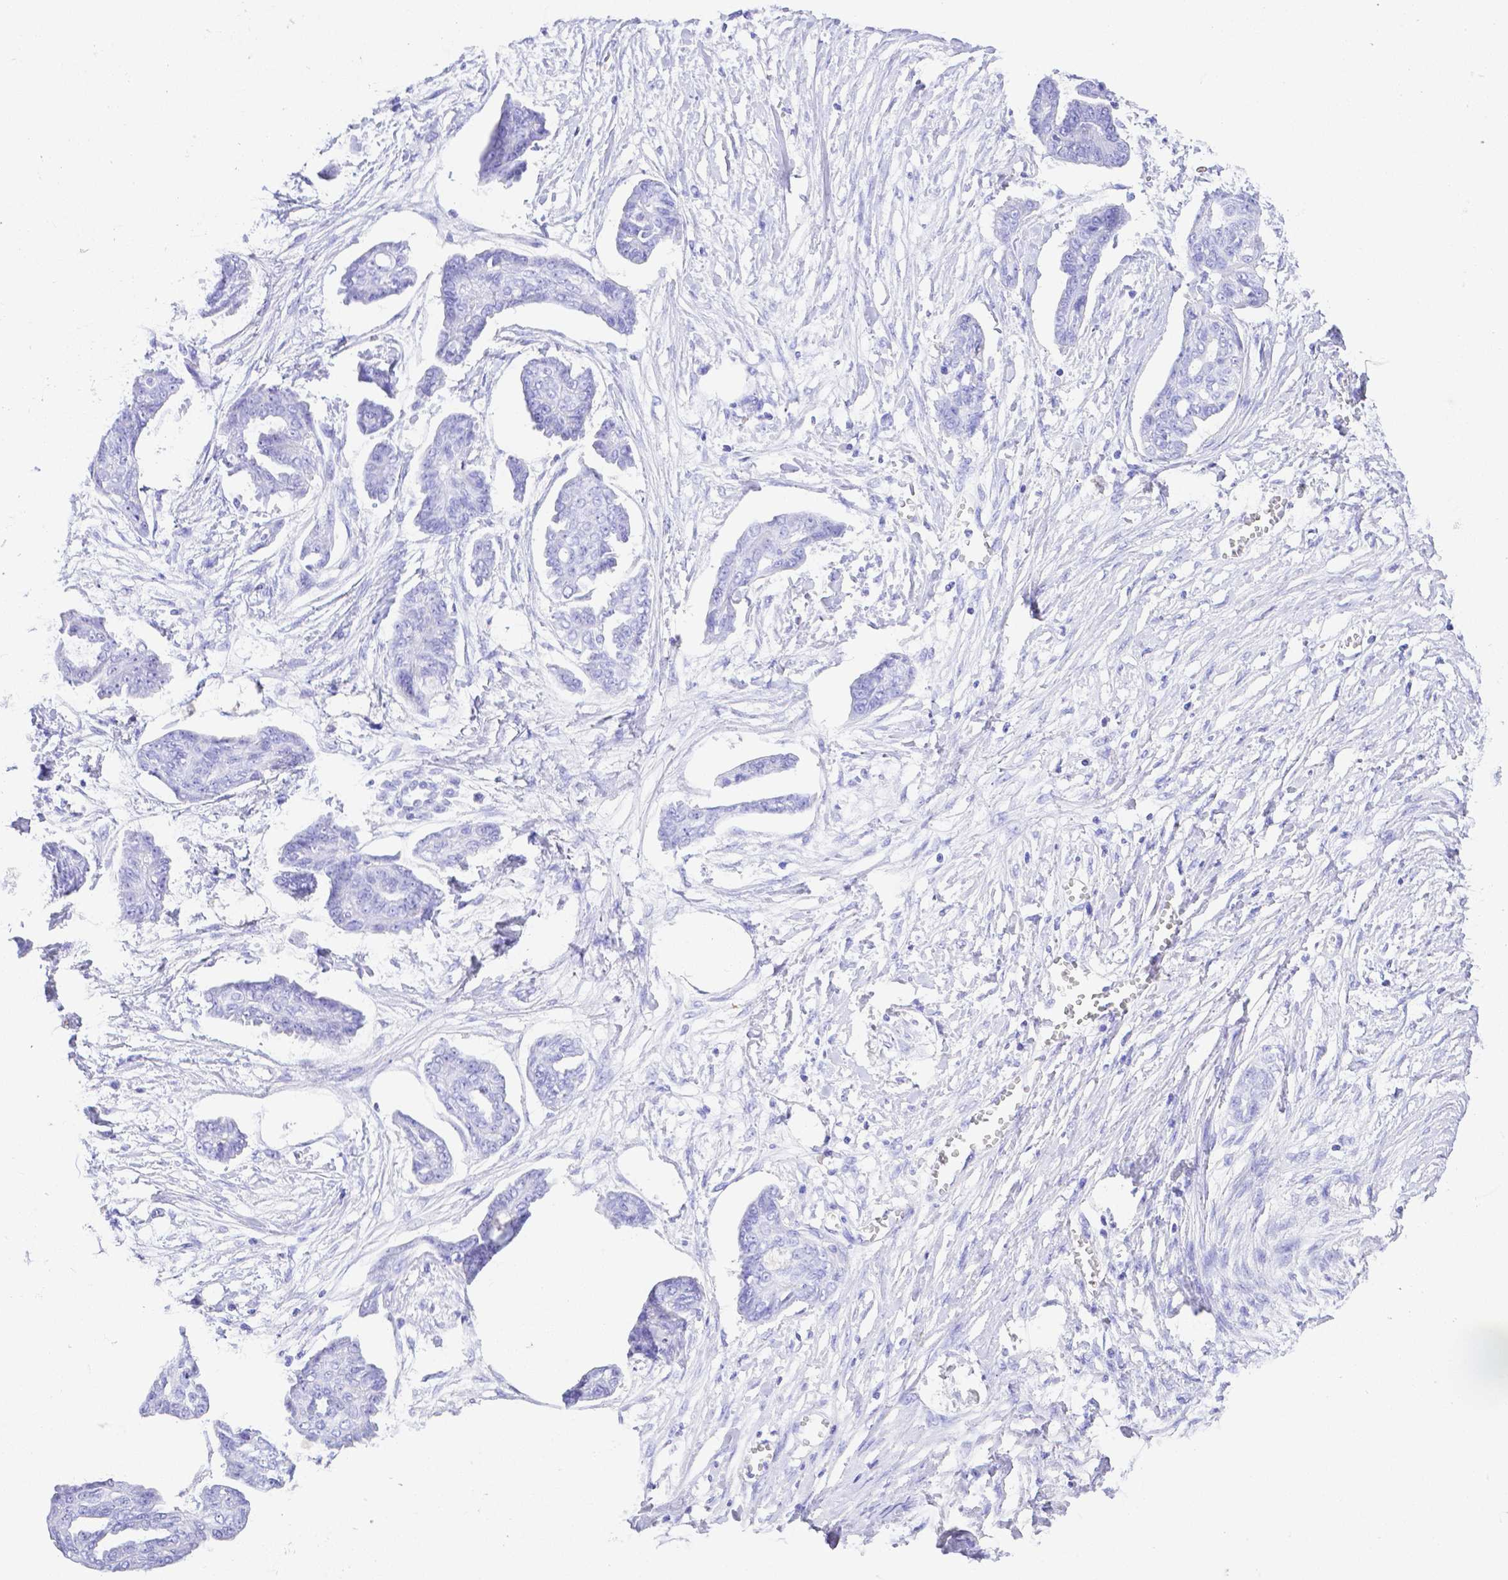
{"staining": {"intensity": "negative", "quantity": "none", "location": "none"}, "tissue": "ovarian cancer", "cell_type": "Tumor cells", "image_type": "cancer", "snomed": [{"axis": "morphology", "description": "Cystadenocarcinoma, serous, NOS"}, {"axis": "topography", "description": "Ovary"}], "caption": "Ovarian serous cystadenocarcinoma was stained to show a protein in brown. There is no significant positivity in tumor cells.", "gene": "SMR3A", "patient": {"sex": "female", "age": 71}}